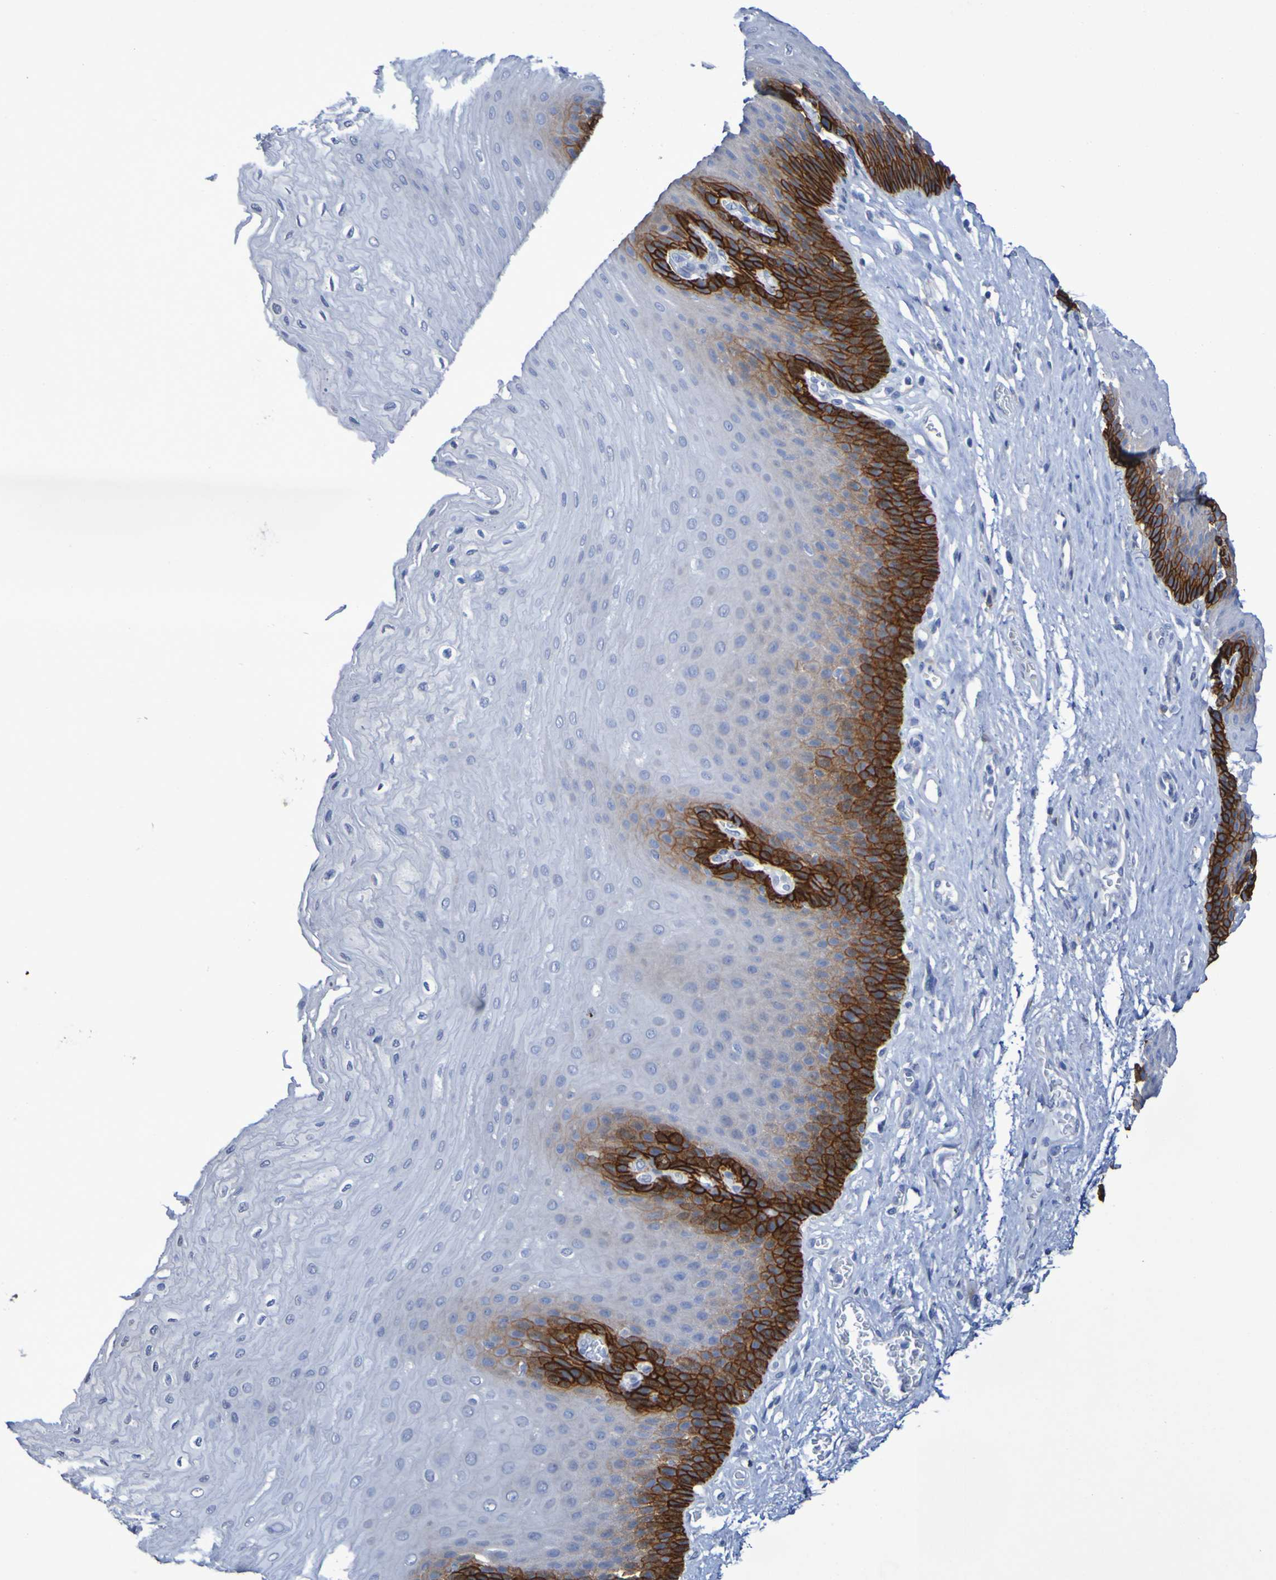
{"staining": {"intensity": "strong", "quantity": "<25%", "location": "cytoplasmic/membranous"}, "tissue": "esophagus", "cell_type": "Squamous epithelial cells", "image_type": "normal", "snomed": [{"axis": "morphology", "description": "Normal tissue, NOS"}, {"axis": "topography", "description": "Esophagus"}], "caption": "Immunohistochemical staining of unremarkable human esophagus reveals strong cytoplasmic/membranous protein staining in approximately <25% of squamous epithelial cells.", "gene": "SLC3A2", "patient": {"sex": "female", "age": 72}}